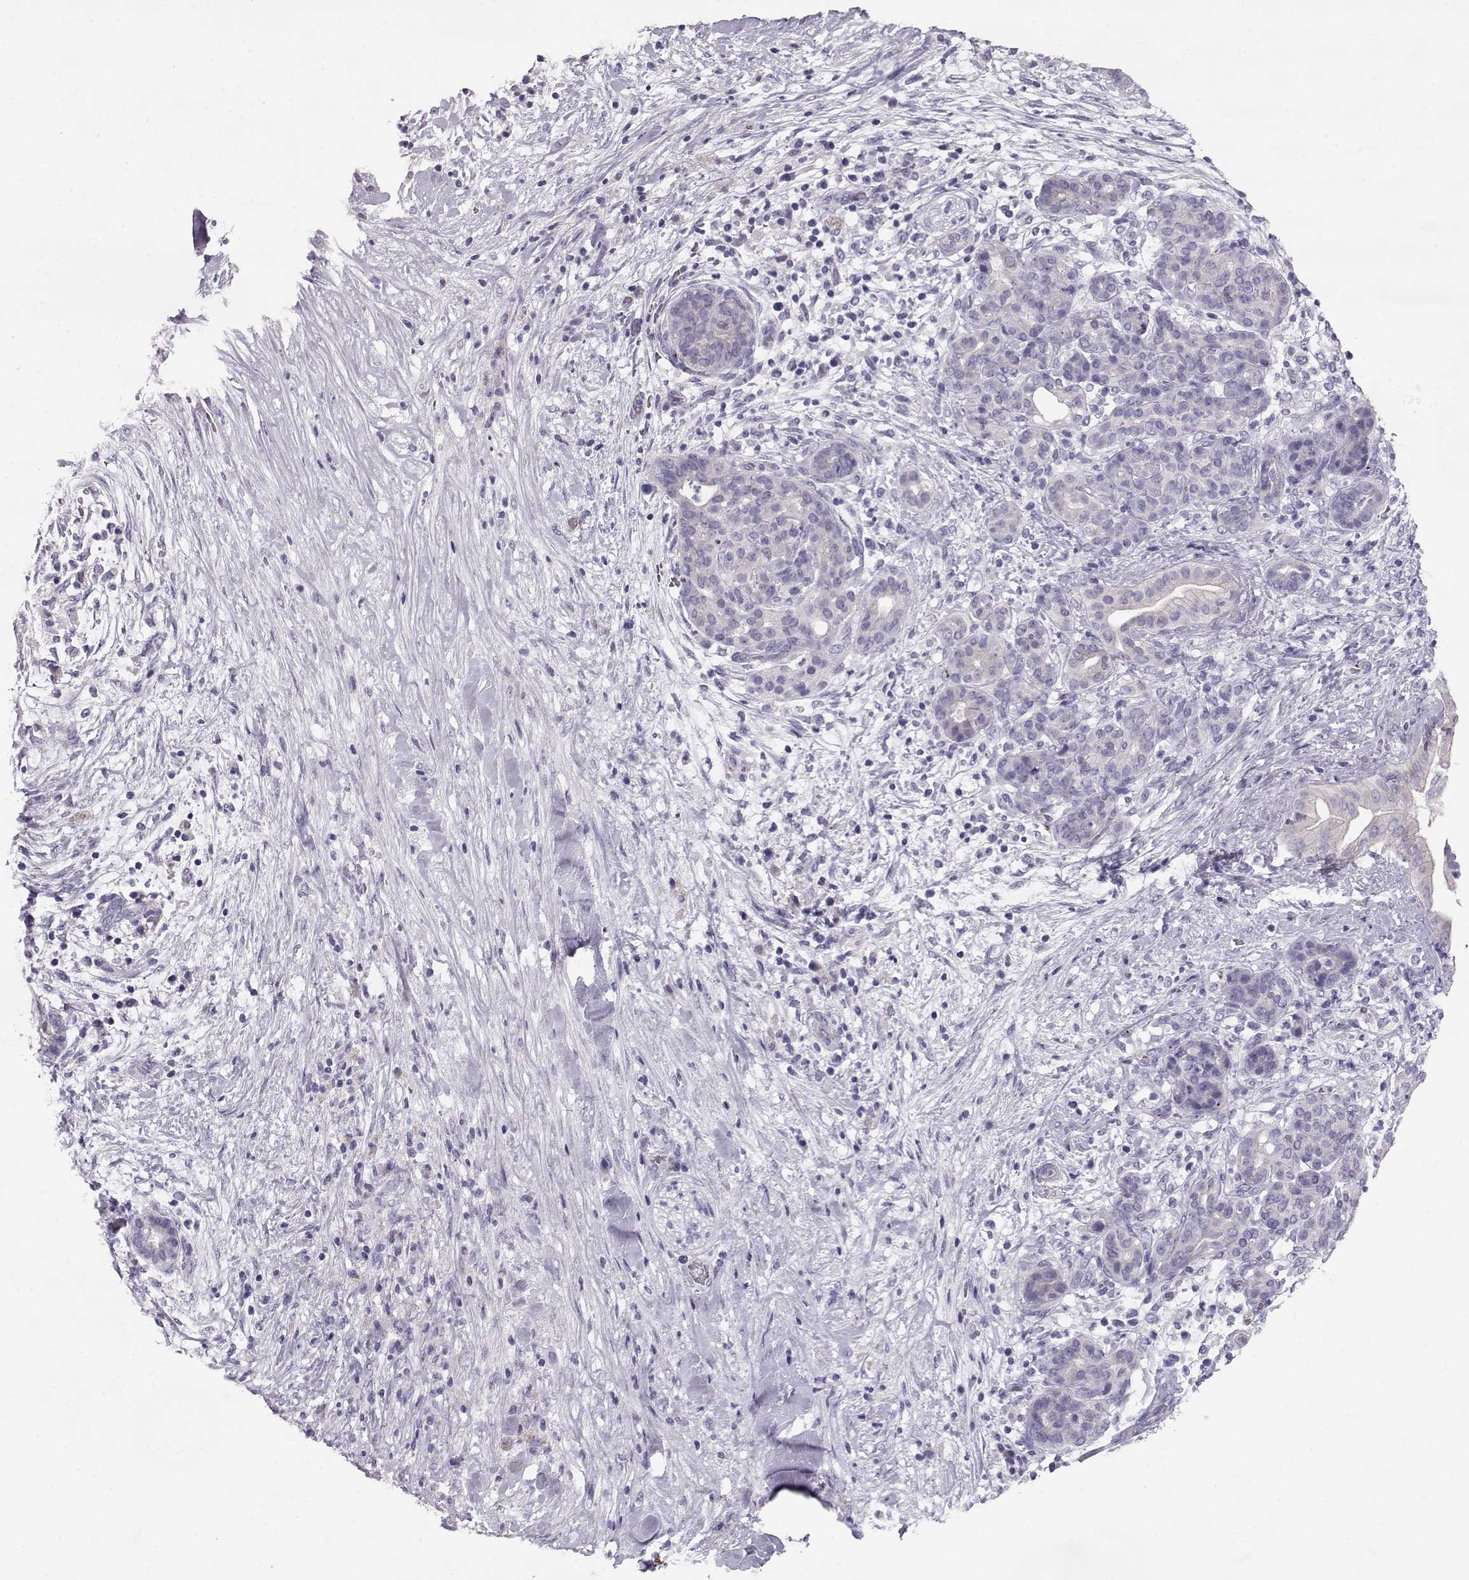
{"staining": {"intensity": "negative", "quantity": "none", "location": "none"}, "tissue": "pancreatic cancer", "cell_type": "Tumor cells", "image_type": "cancer", "snomed": [{"axis": "morphology", "description": "Adenocarcinoma, NOS"}, {"axis": "topography", "description": "Pancreas"}], "caption": "Human pancreatic cancer (adenocarcinoma) stained for a protein using IHC reveals no expression in tumor cells.", "gene": "RD3", "patient": {"sex": "male", "age": 44}}